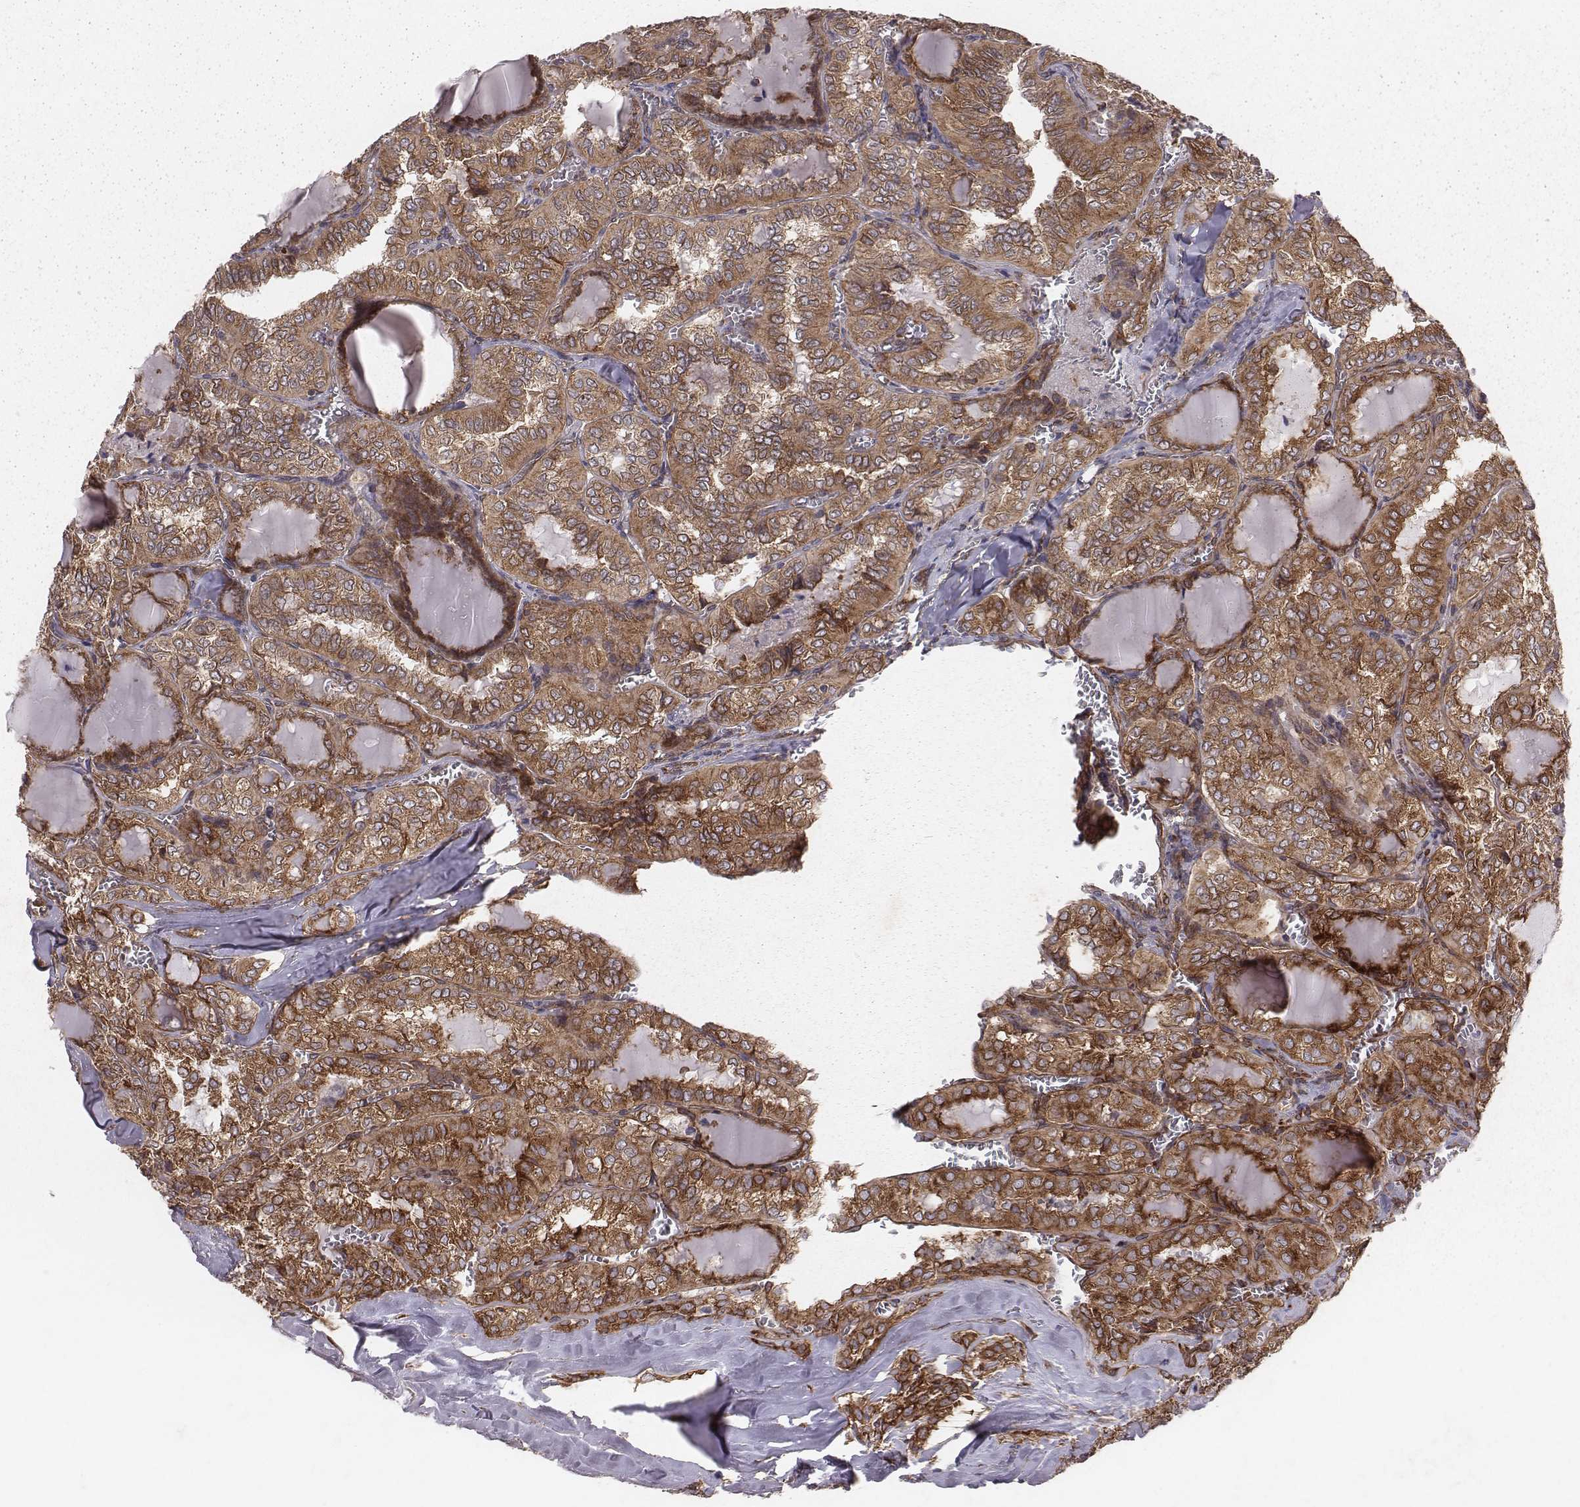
{"staining": {"intensity": "moderate", "quantity": ">75%", "location": "cytoplasmic/membranous"}, "tissue": "thyroid cancer", "cell_type": "Tumor cells", "image_type": "cancer", "snomed": [{"axis": "morphology", "description": "Papillary adenocarcinoma, NOS"}, {"axis": "topography", "description": "Thyroid gland"}], "caption": "Thyroid papillary adenocarcinoma stained for a protein shows moderate cytoplasmic/membranous positivity in tumor cells.", "gene": "TXLNA", "patient": {"sex": "female", "age": 41}}